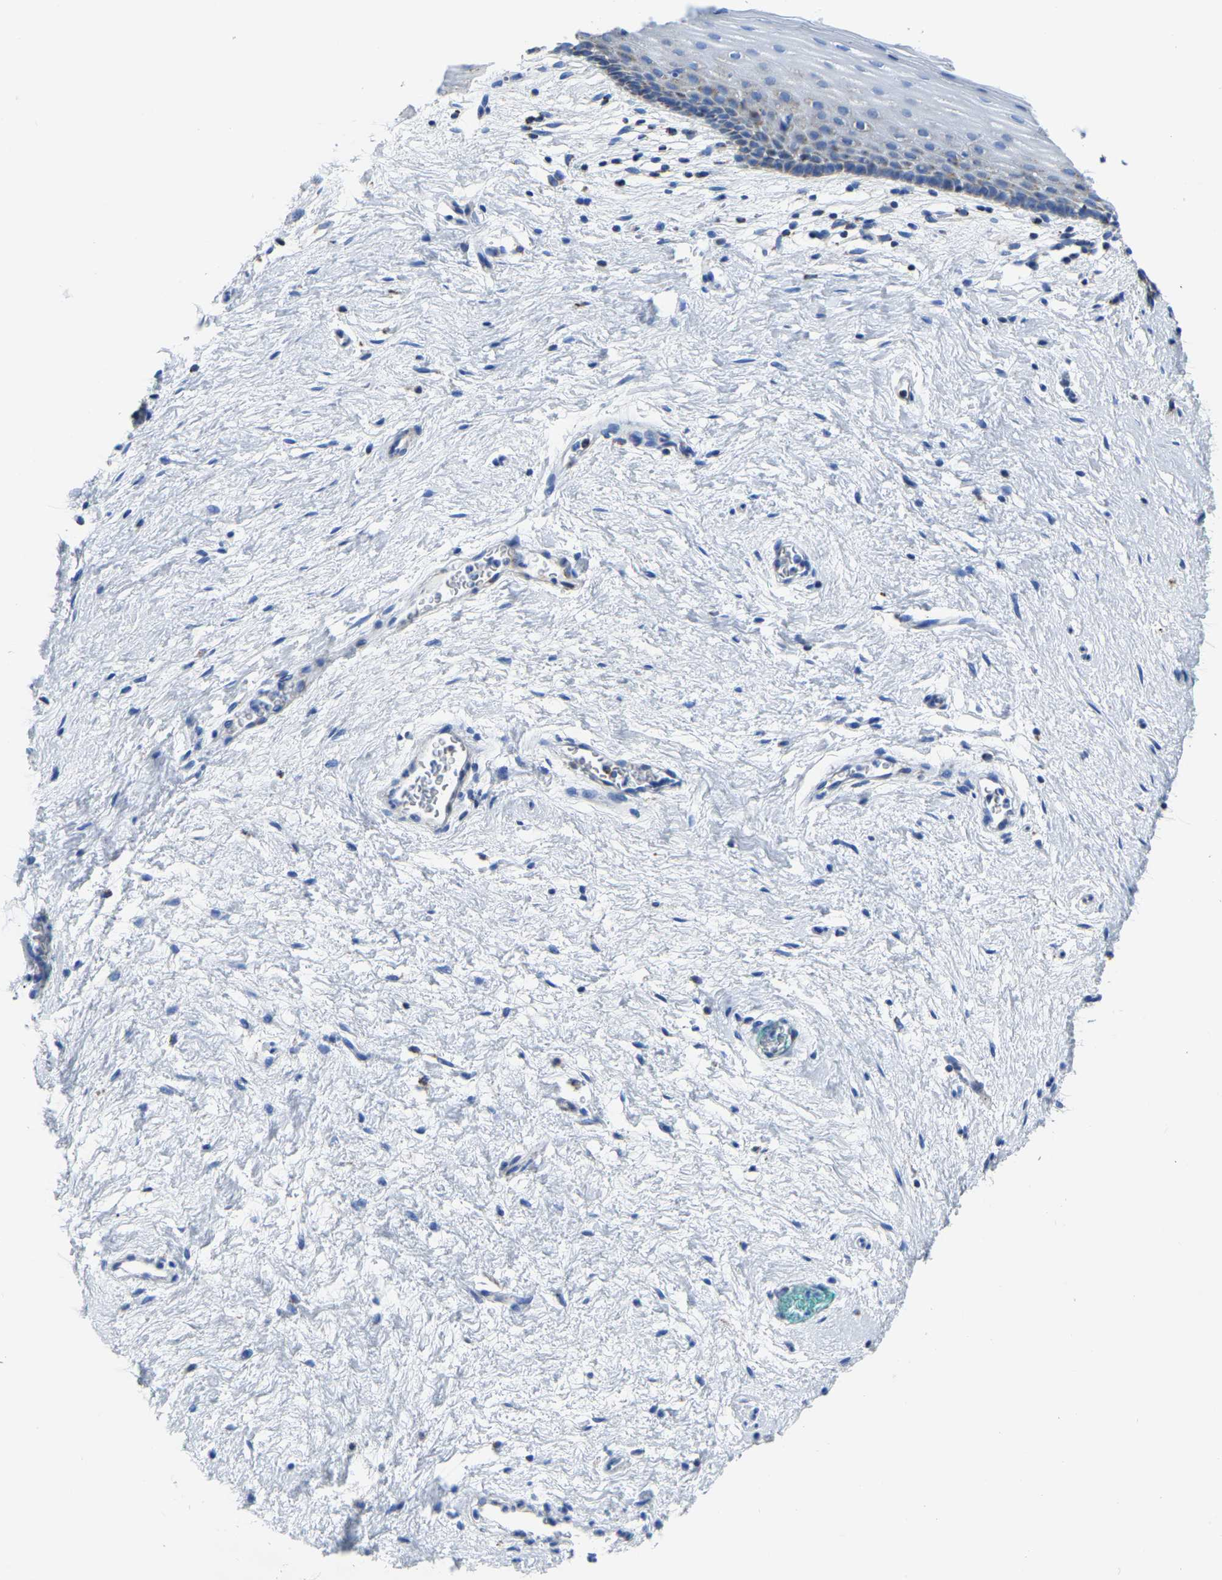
{"staining": {"intensity": "negative", "quantity": "none", "location": "none"}, "tissue": "vagina", "cell_type": "Squamous epithelial cells", "image_type": "normal", "snomed": [{"axis": "morphology", "description": "Normal tissue, NOS"}, {"axis": "topography", "description": "Vagina"}], "caption": "The micrograph displays no staining of squamous epithelial cells in unremarkable vagina.", "gene": "ETFA", "patient": {"sex": "female", "age": 44}}